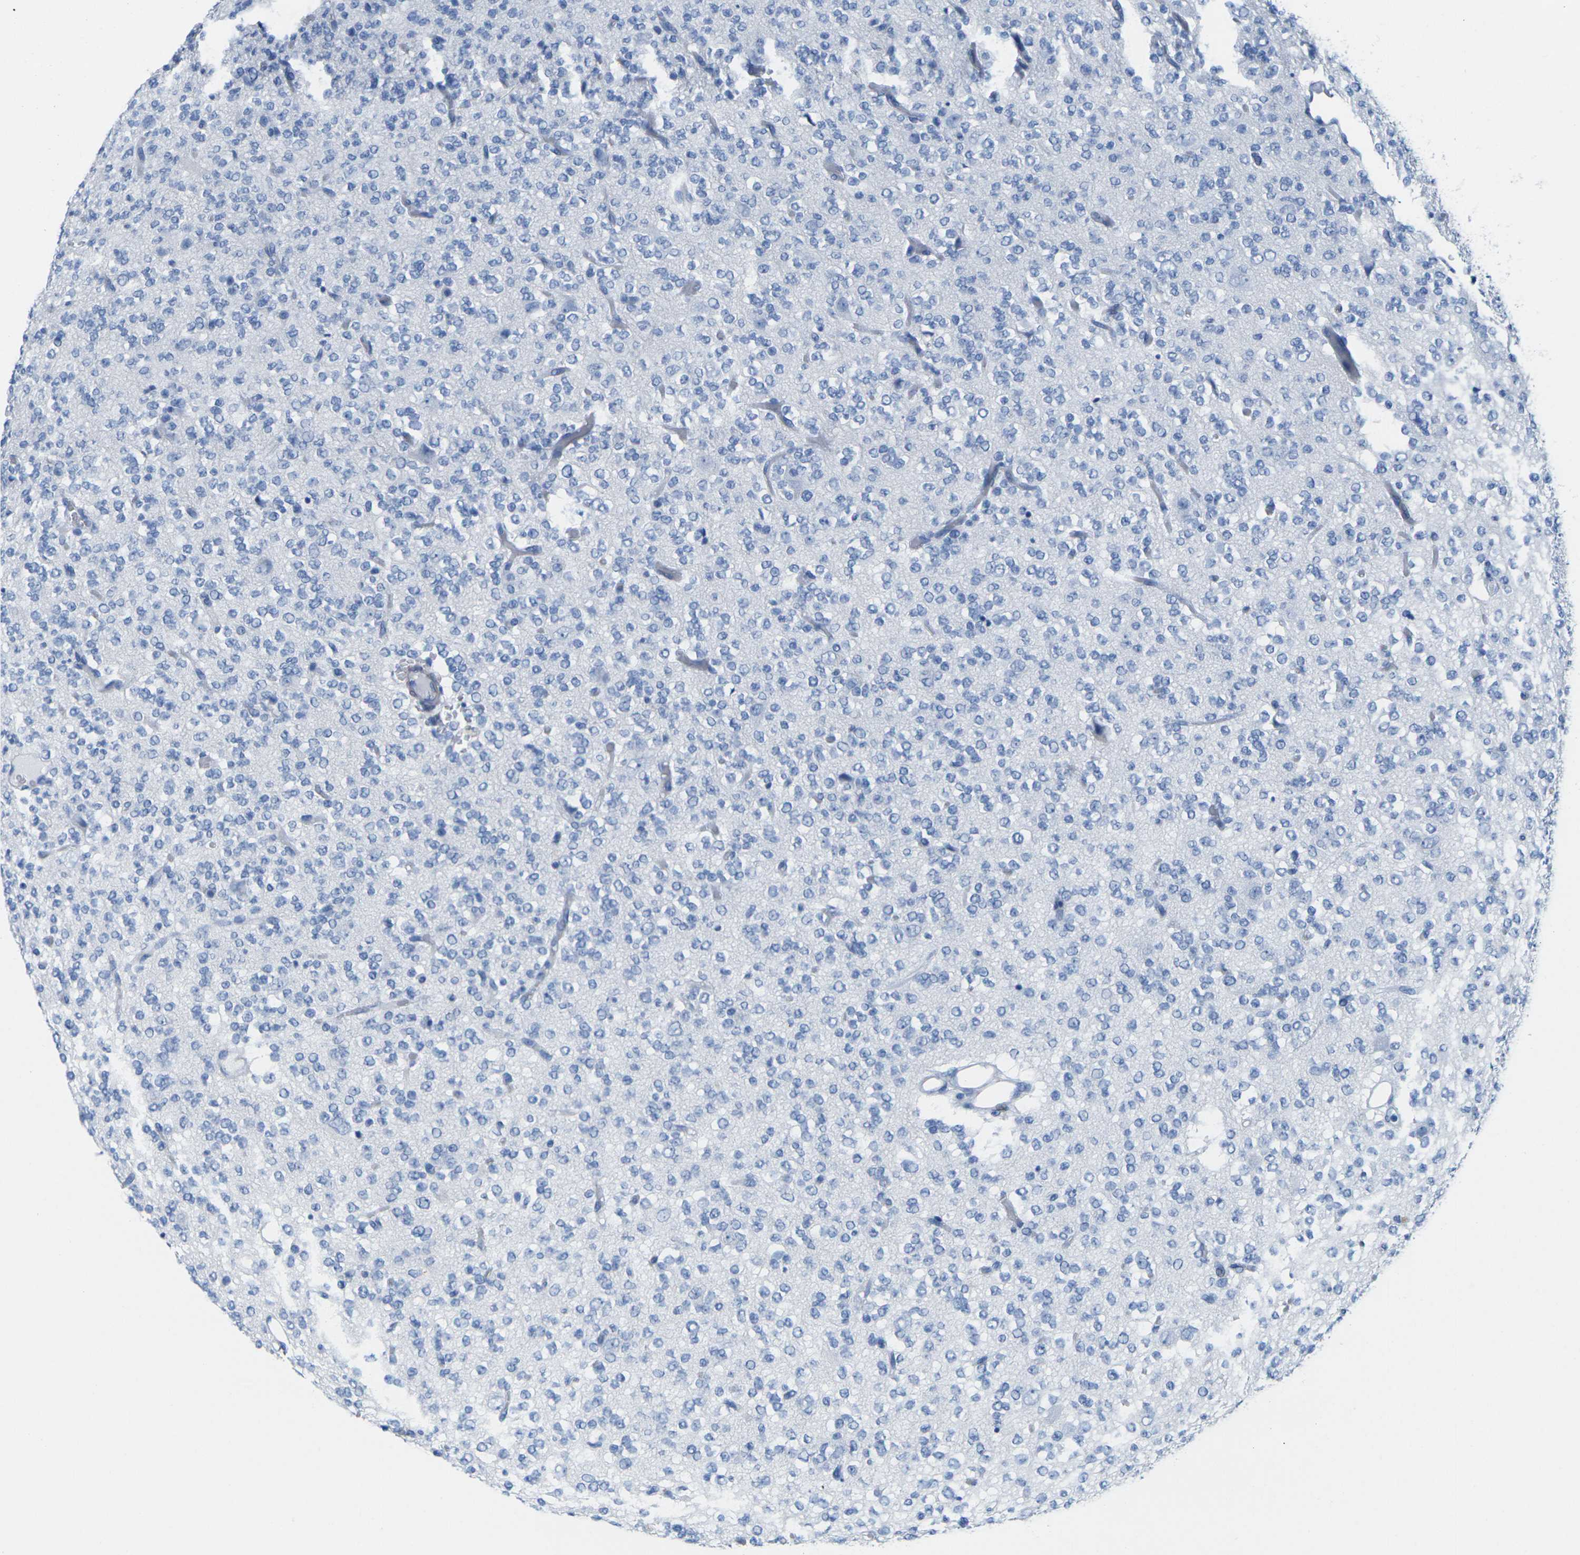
{"staining": {"intensity": "negative", "quantity": "none", "location": "none"}, "tissue": "glioma", "cell_type": "Tumor cells", "image_type": "cancer", "snomed": [{"axis": "morphology", "description": "Glioma, malignant, Low grade"}, {"axis": "topography", "description": "Brain"}], "caption": "Micrograph shows no significant protein expression in tumor cells of glioma. (Brightfield microscopy of DAB immunohistochemistry (IHC) at high magnification).", "gene": "CNN1", "patient": {"sex": "male", "age": 38}}